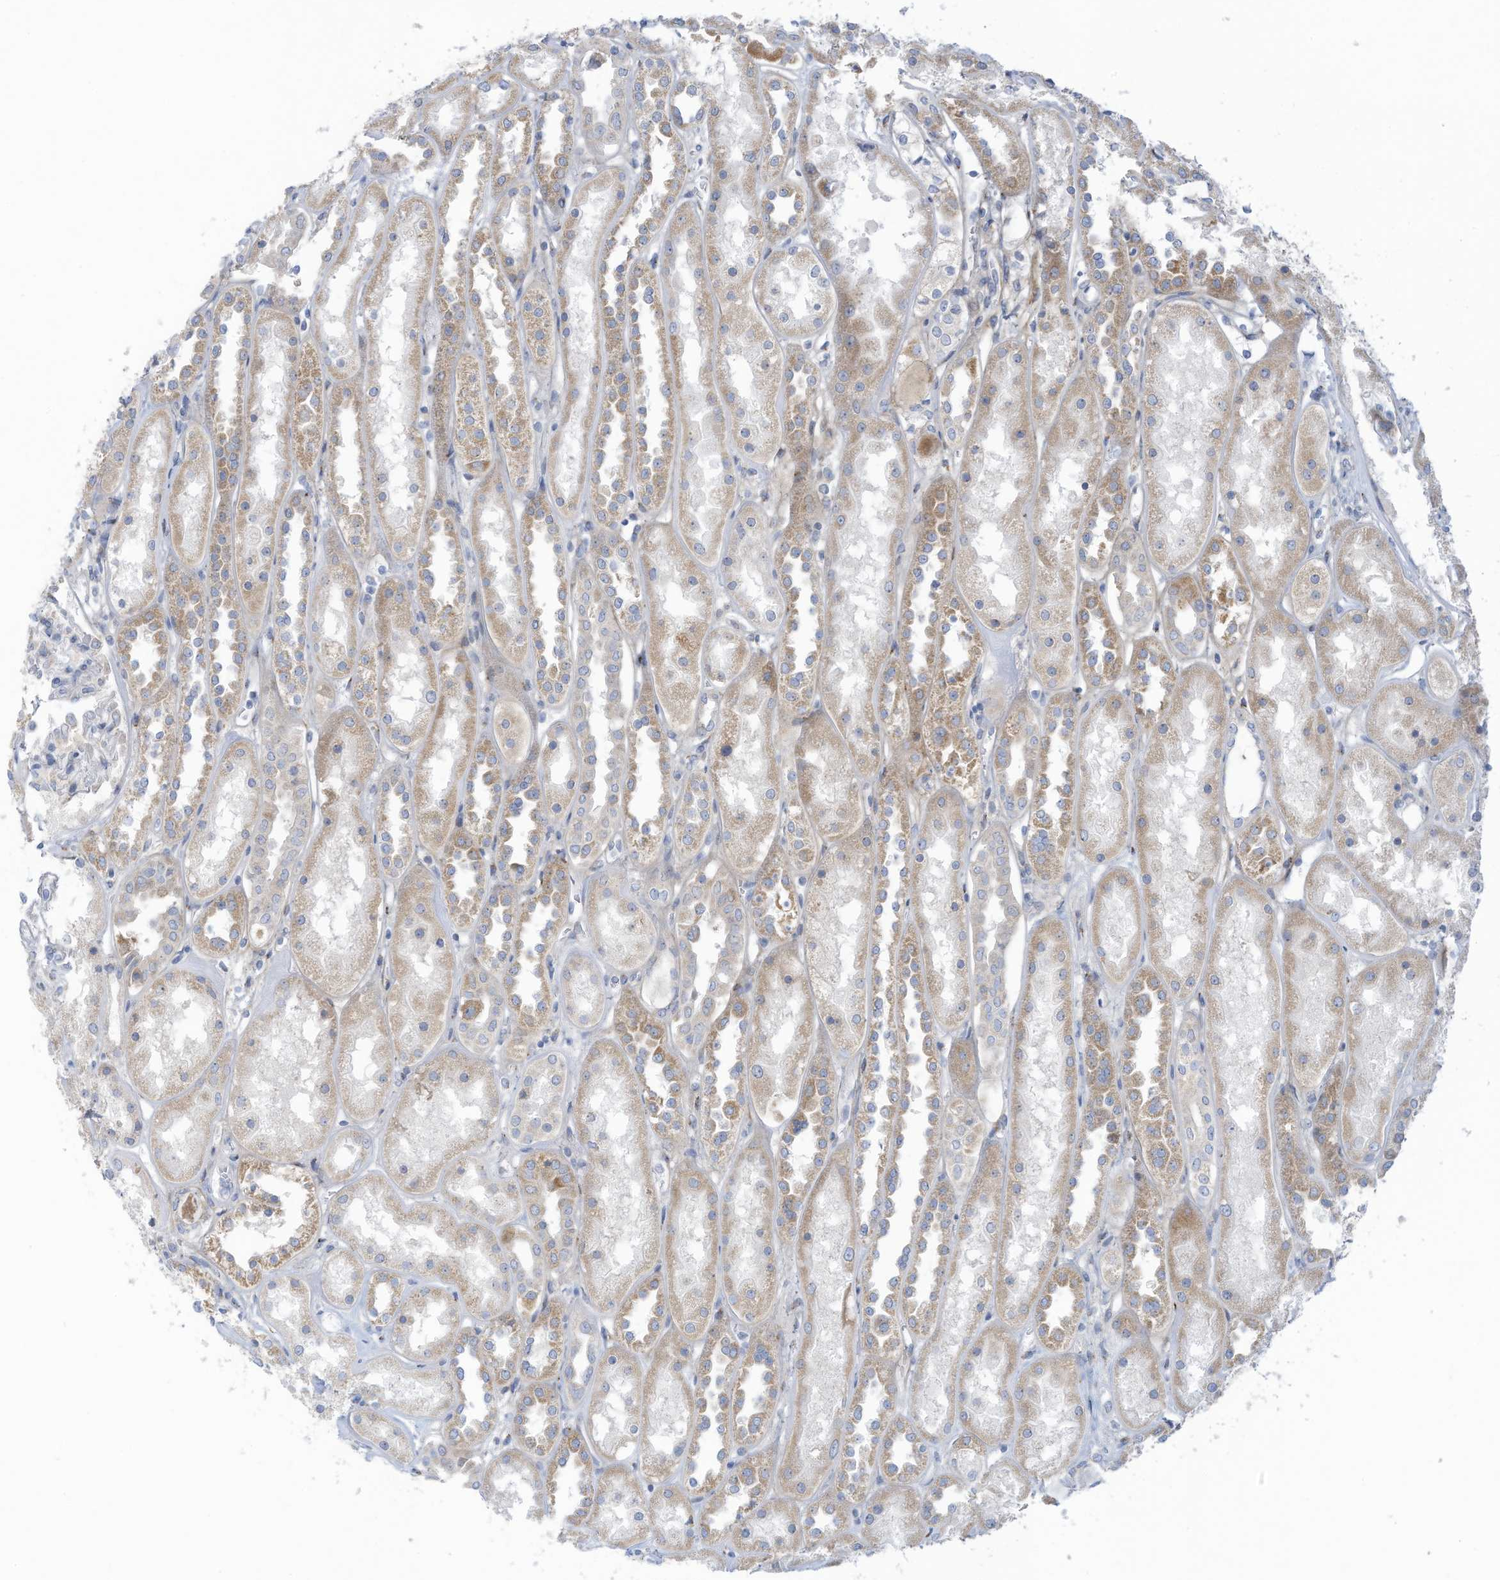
{"staining": {"intensity": "weak", "quantity": "<25%", "location": "cytoplasmic/membranous"}, "tissue": "kidney", "cell_type": "Cells in glomeruli", "image_type": "normal", "snomed": [{"axis": "morphology", "description": "Normal tissue, NOS"}, {"axis": "topography", "description": "Kidney"}], "caption": "This is a histopathology image of IHC staining of unremarkable kidney, which shows no positivity in cells in glomeruli.", "gene": "TRMT2B", "patient": {"sex": "male", "age": 70}}